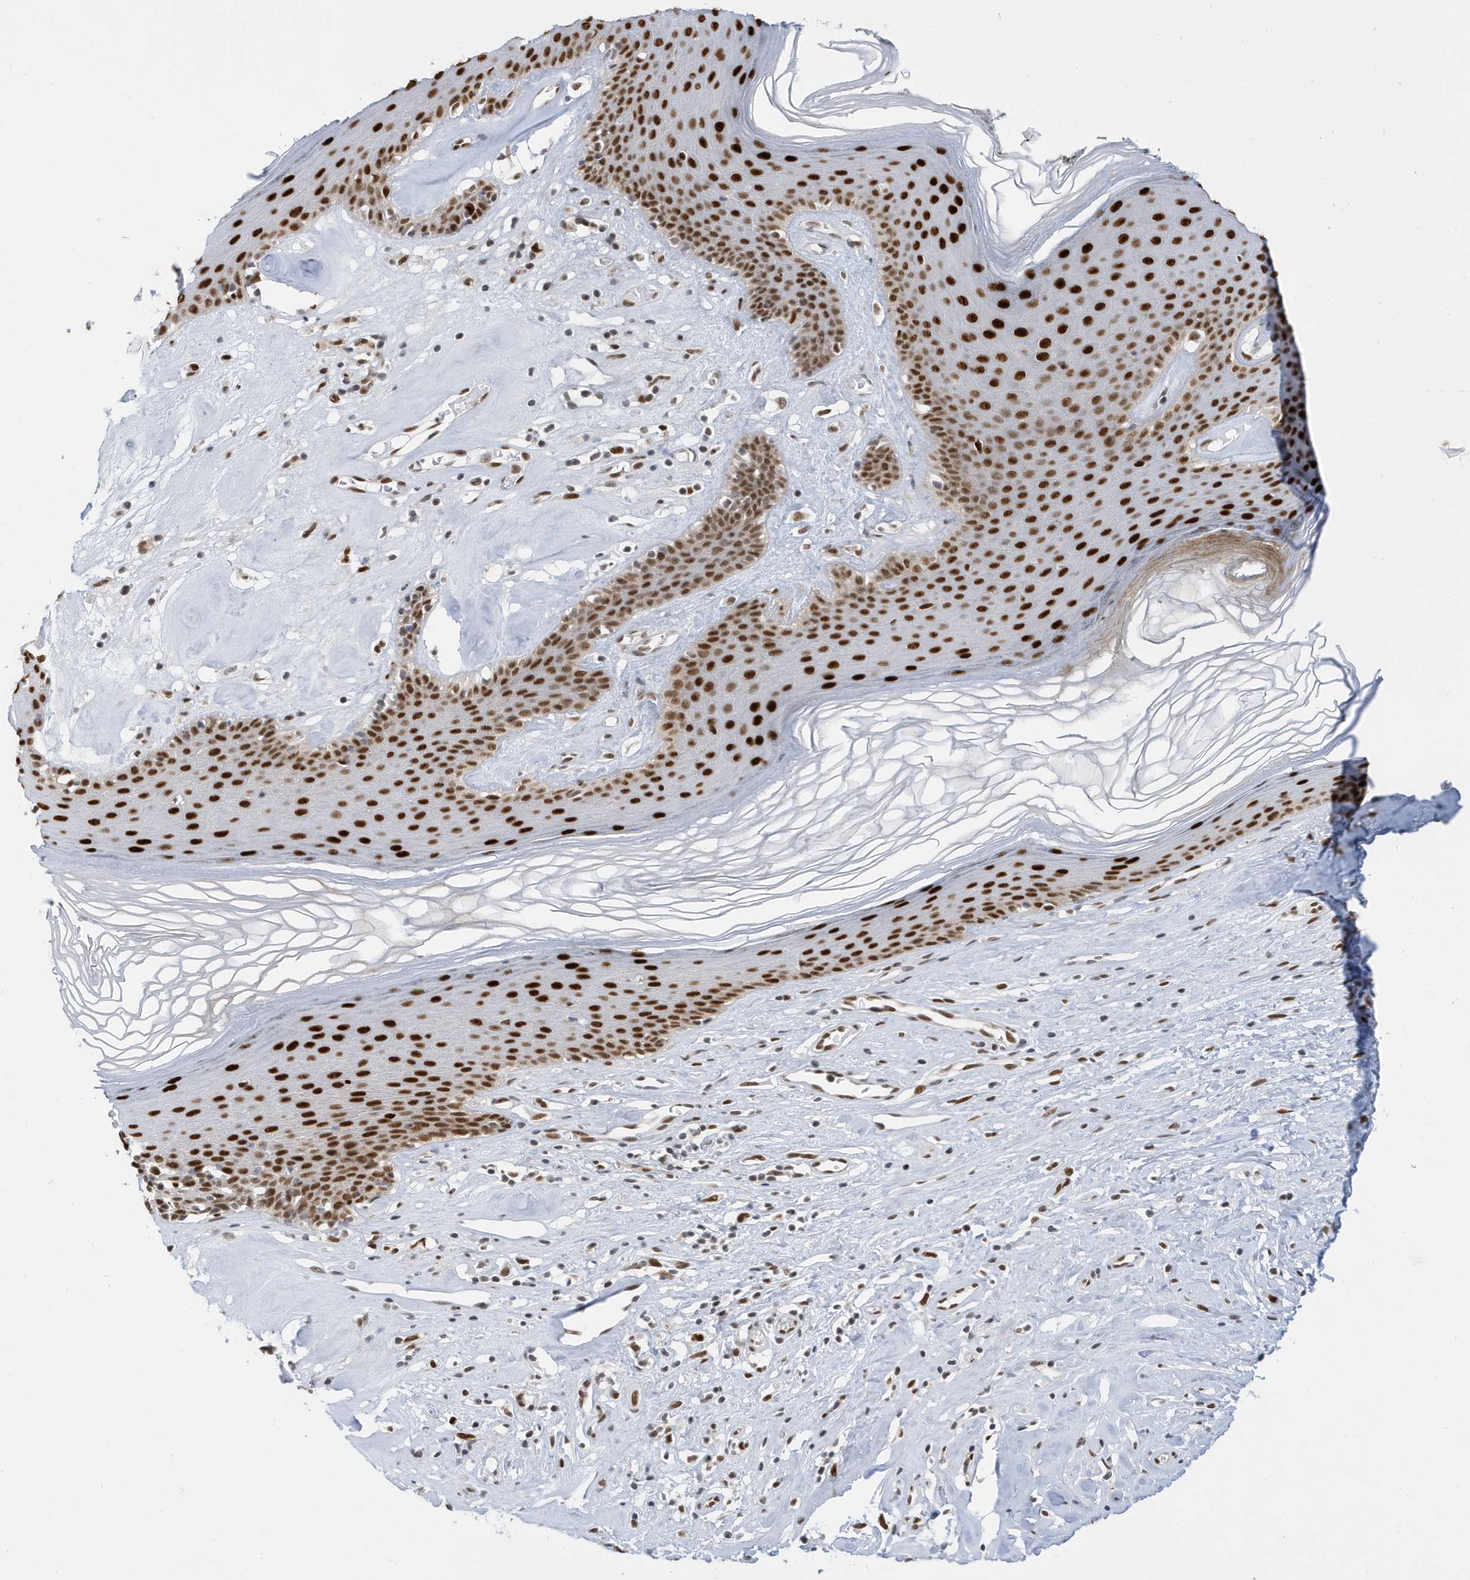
{"staining": {"intensity": "strong", "quantity": ">75%", "location": "nuclear"}, "tissue": "skin", "cell_type": "Epidermal cells", "image_type": "normal", "snomed": [{"axis": "morphology", "description": "Normal tissue, NOS"}, {"axis": "morphology", "description": "Inflammation, NOS"}, {"axis": "topography", "description": "Vulva"}], "caption": "Strong nuclear expression for a protein is present in about >75% of epidermal cells of unremarkable skin using immunohistochemistry (IHC).", "gene": "PCYT1A", "patient": {"sex": "female", "age": 84}}